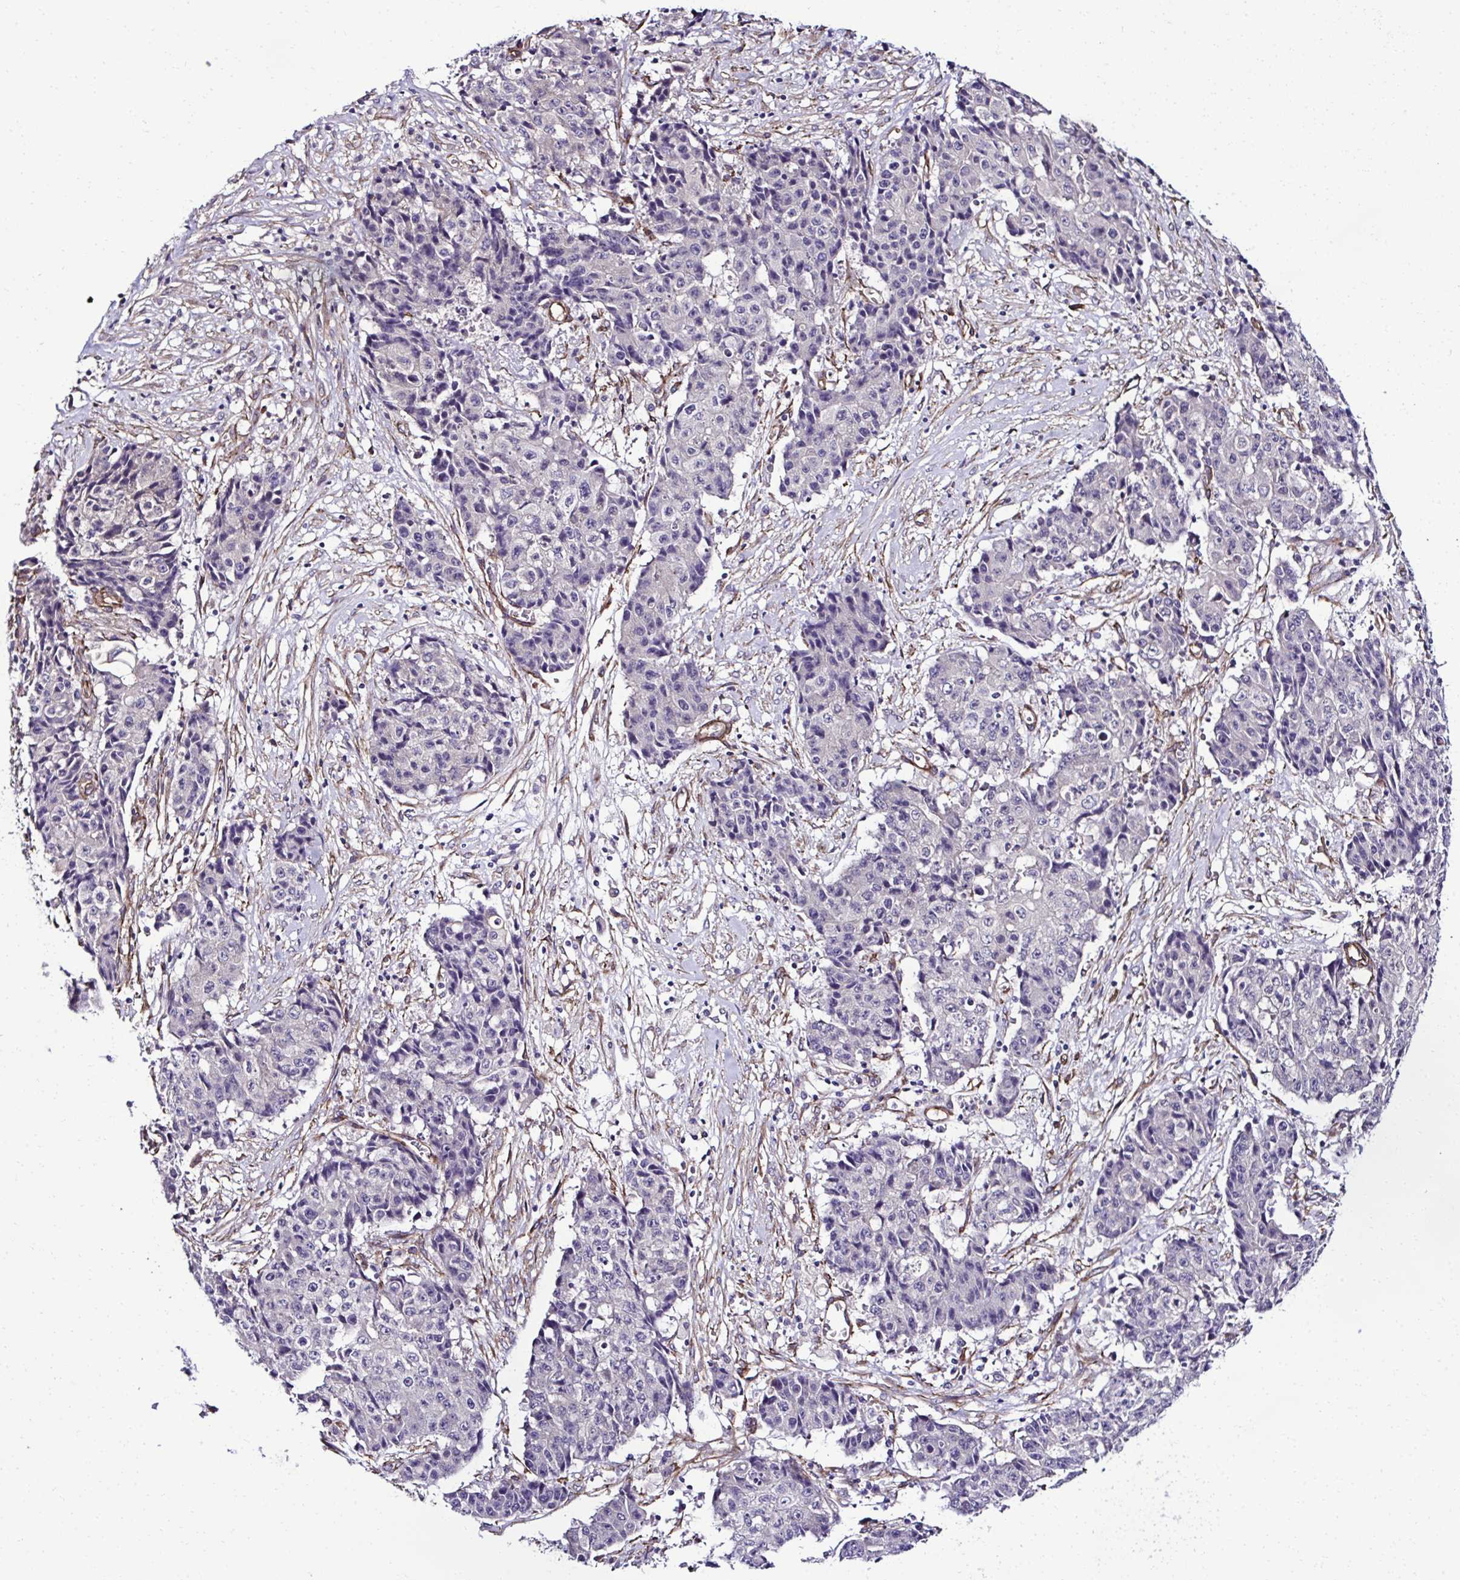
{"staining": {"intensity": "negative", "quantity": "none", "location": "none"}, "tissue": "ovarian cancer", "cell_type": "Tumor cells", "image_type": "cancer", "snomed": [{"axis": "morphology", "description": "Carcinoma, endometroid"}, {"axis": "topography", "description": "Ovary"}], "caption": "High power microscopy micrograph of an IHC micrograph of ovarian endometroid carcinoma, revealing no significant positivity in tumor cells. (DAB immunohistochemistry (IHC) with hematoxylin counter stain).", "gene": "TRIM52", "patient": {"sex": "female", "age": 42}}